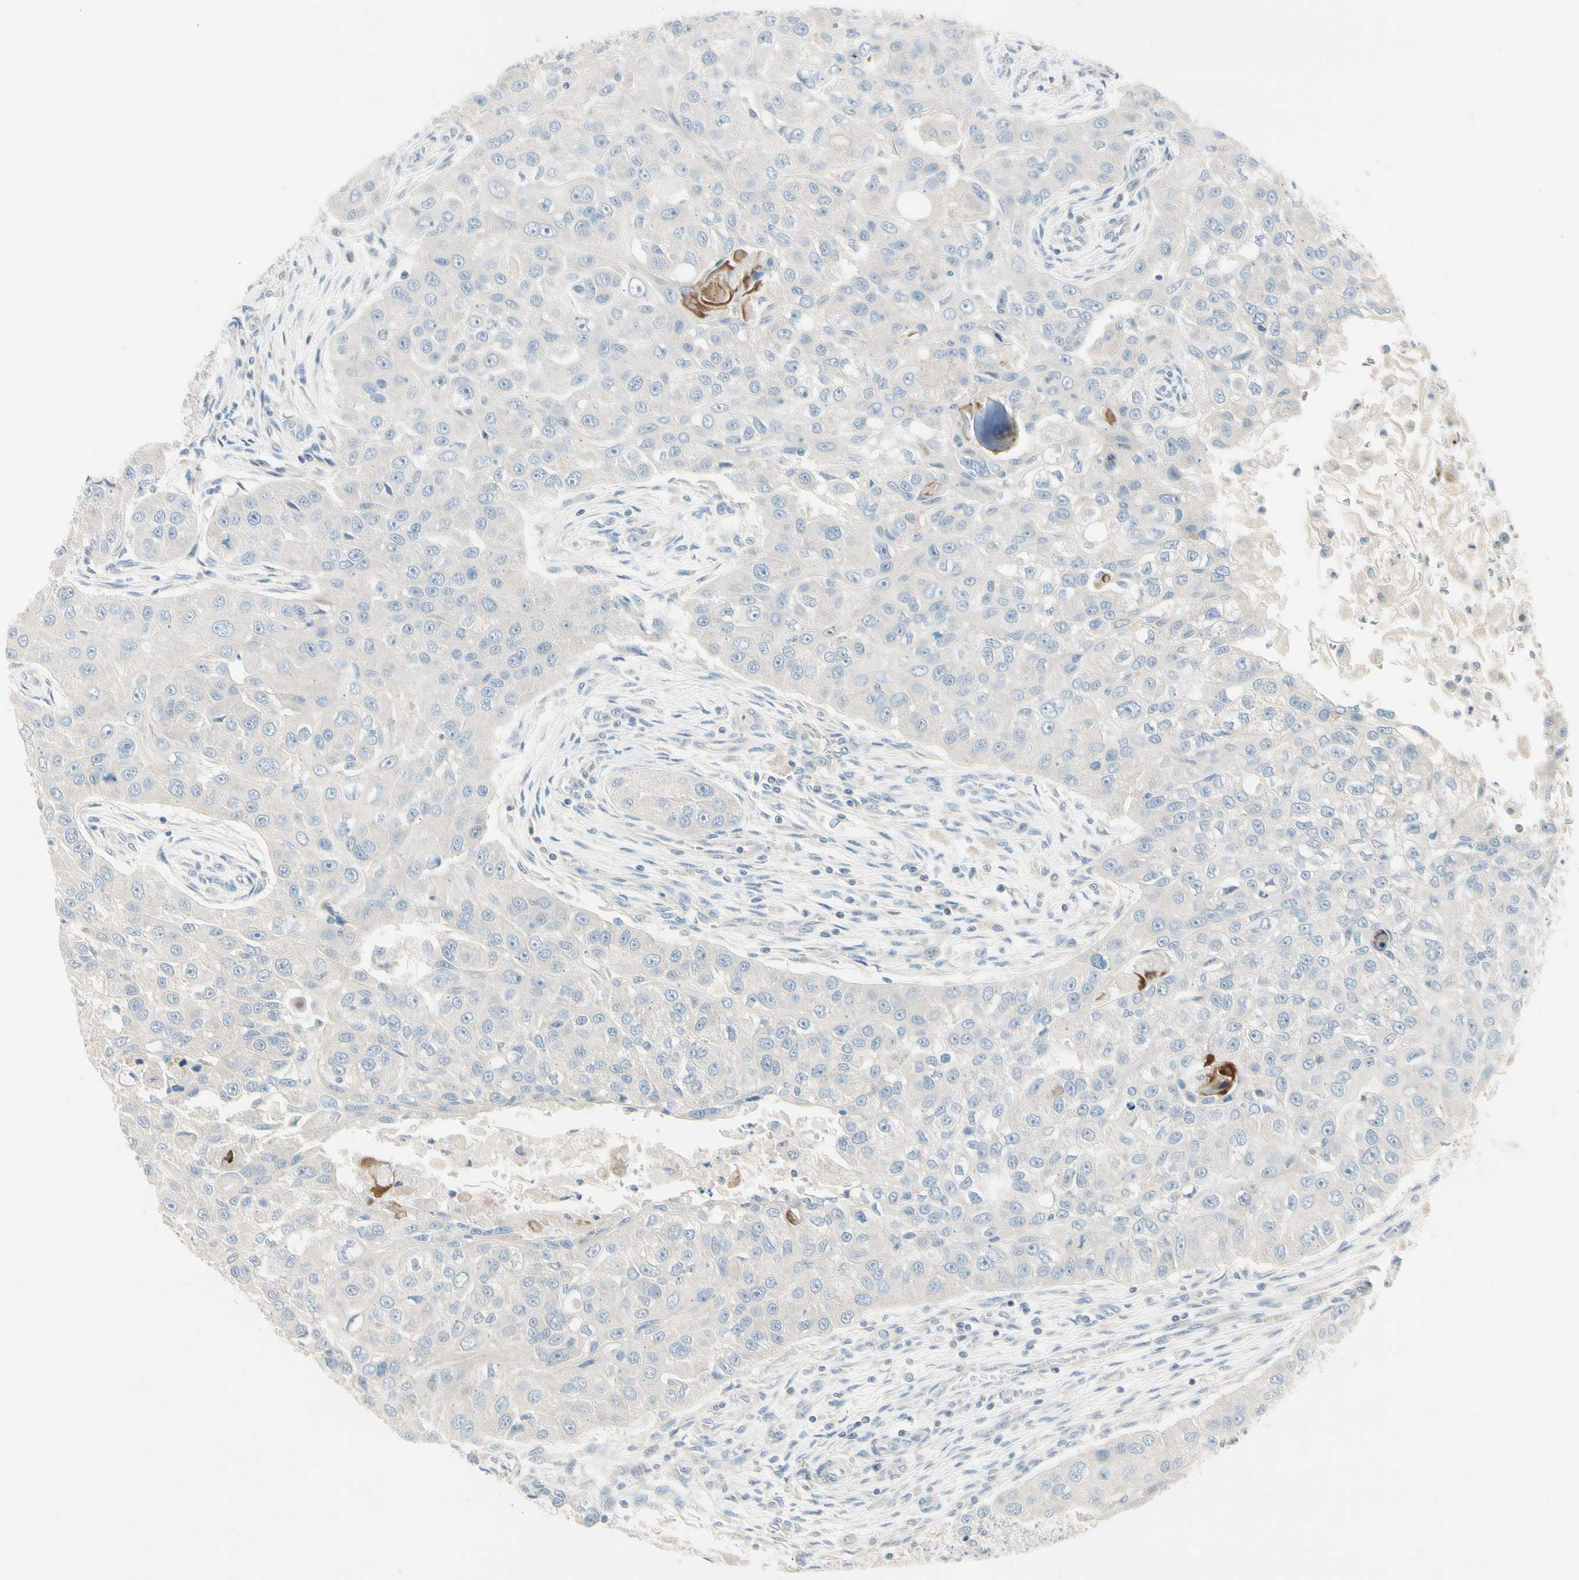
{"staining": {"intensity": "strong", "quantity": "<25%", "location": "cytoplasmic/membranous"}, "tissue": "head and neck cancer", "cell_type": "Tumor cells", "image_type": "cancer", "snomed": [{"axis": "morphology", "description": "Normal tissue, NOS"}, {"axis": "morphology", "description": "Squamous cell carcinoma, NOS"}, {"axis": "topography", "description": "Skeletal muscle"}, {"axis": "topography", "description": "Head-Neck"}], "caption": "Strong cytoplasmic/membranous positivity for a protein is identified in approximately <25% of tumor cells of head and neck squamous cell carcinoma using immunohistochemistry.", "gene": "ADGRA3", "patient": {"sex": "male", "age": 51}}